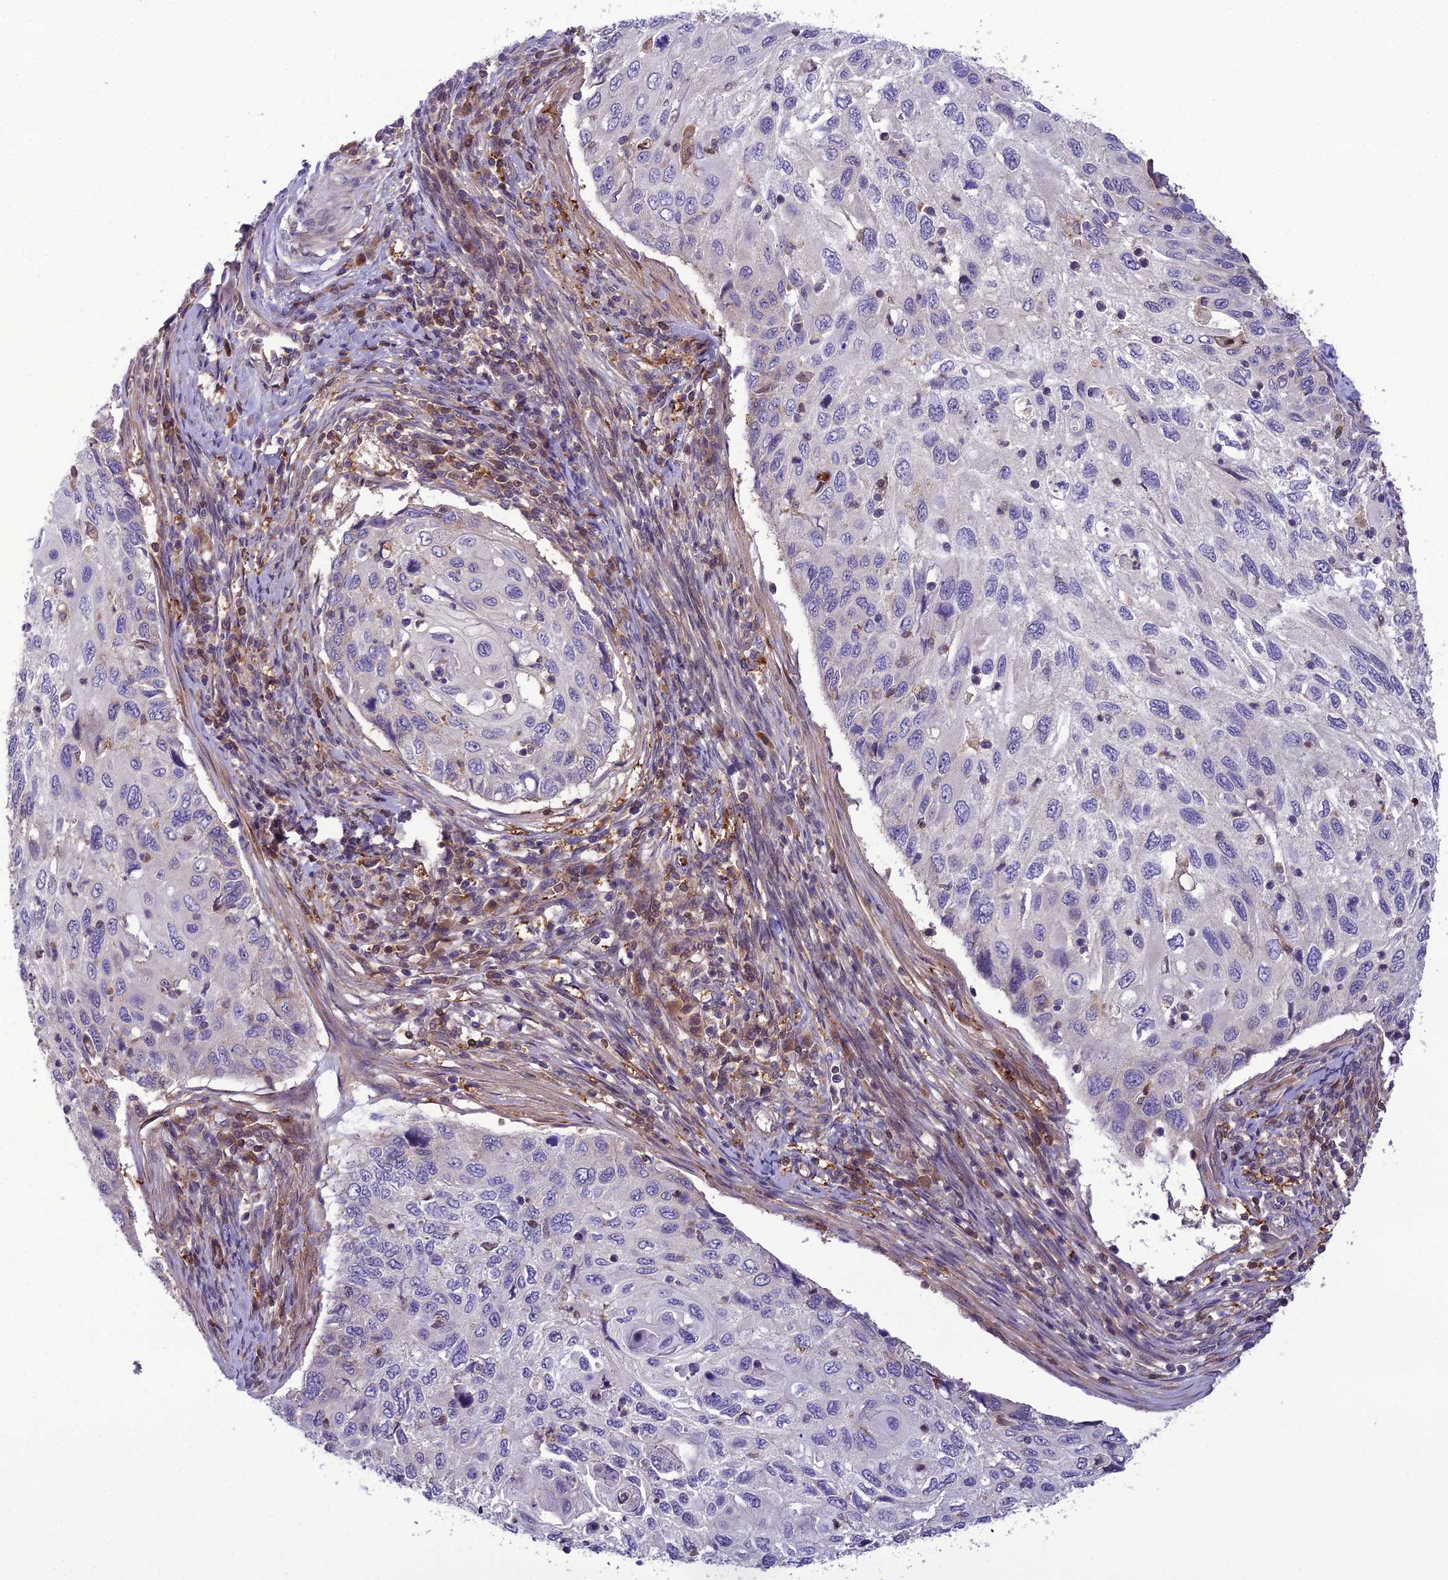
{"staining": {"intensity": "negative", "quantity": "none", "location": "none"}, "tissue": "cervical cancer", "cell_type": "Tumor cells", "image_type": "cancer", "snomed": [{"axis": "morphology", "description": "Squamous cell carcinoma, NOS"}, {"axis": "topography", "description": "Cervix"}], "caption": "An image of cervical cancer stained for a protein demonstrates no brown staining in tumor cells.", "gene": "GDF6", "patient": {"sex": "female", "age": 70}}